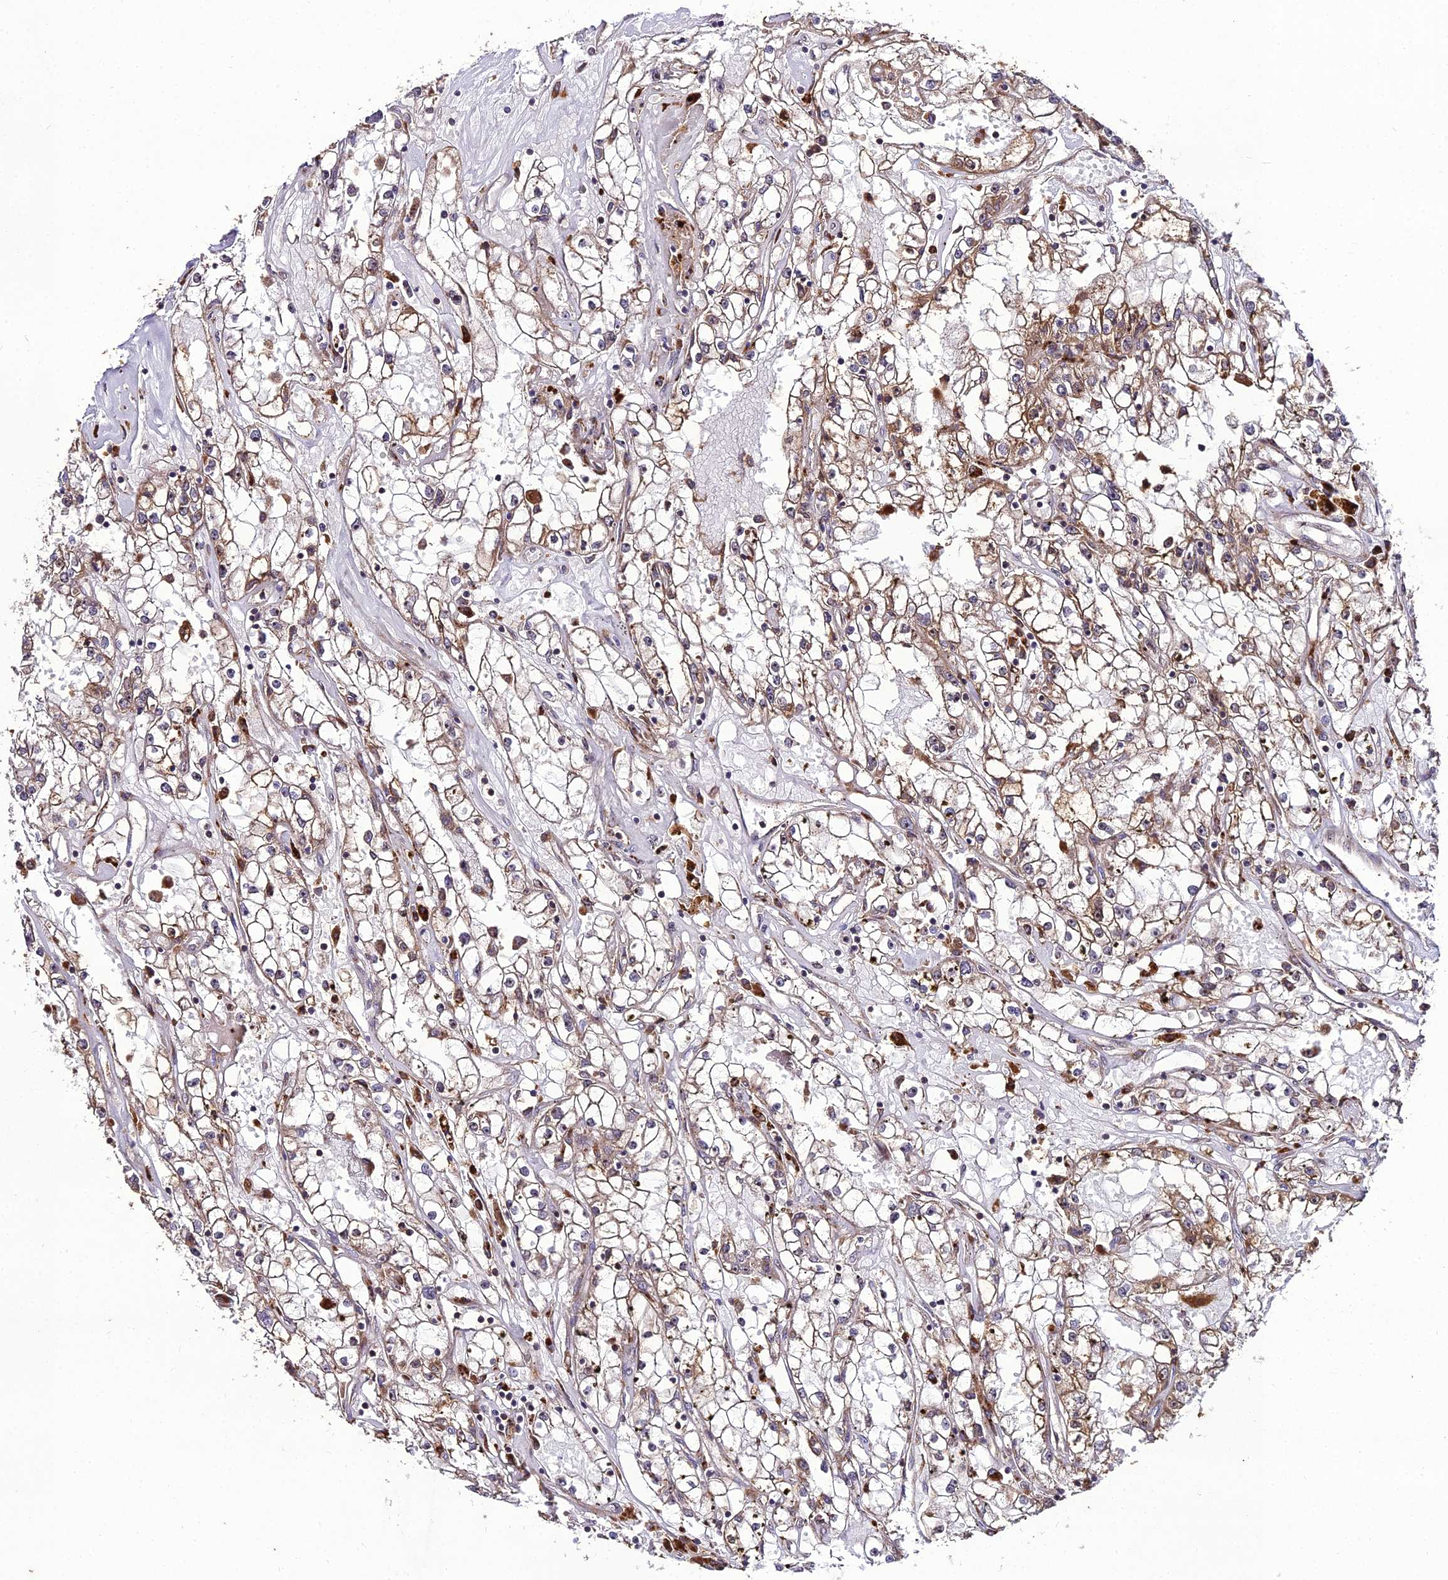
{"staining": {"intensity": "moderate", "quantity": "25%-75%", "location": "cytoplasmic/membranous"}, "tissue": "renal cancer", "cell_type": "Tumor cells", "image_type": "cancer", "snomed": [{"axis": "morphology", "description": "Adenocarcinoma, NOS"}, {"axis": "topography", "description": "Kidney"}], "caption": "Tumor cells display moderate cytoplasmic/membranous staining in approximately 25%-75% of cells in renal cancer (adenocarcinoma).", "gene": "ZNF766", "patient": {"sex": "male", "age": 56}}